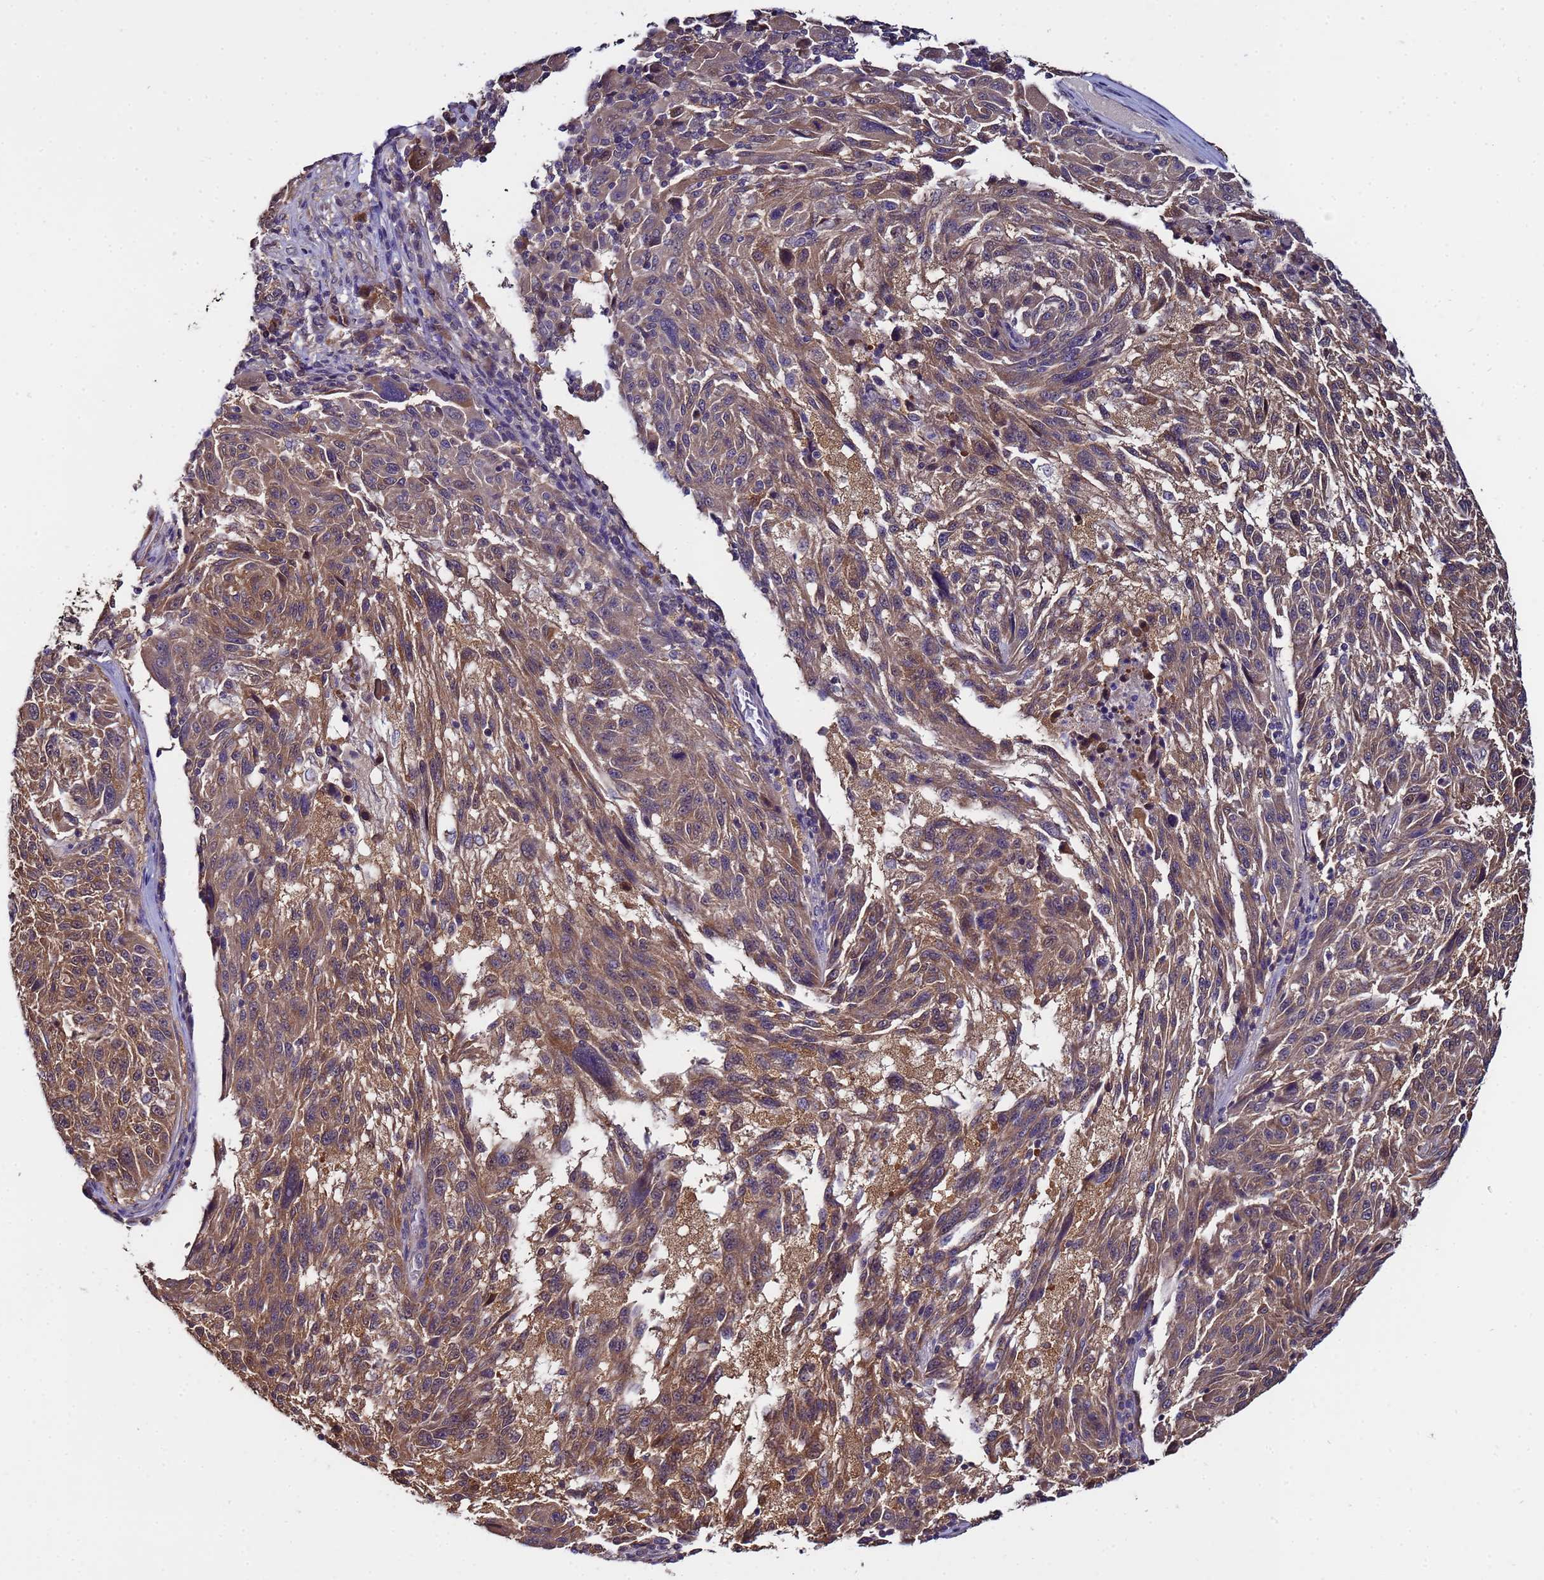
{"staining": {"intensity": "moderate", "quantity": ">75%", "location": "cytoplasmic/membranous"}, "tissue": "melanoma", "cell_type": "Tumor cells", "image_type": "cancer", "snomed": [{"axis": "morphology", "description": "Malignant melanoma, NOS"}, {"axis": "topography", "description": "Skin"}], "caption": "Human melanoma stained for a protein (brown) demonstrates moderate cytoplasmic/membranous positive positivity in approximately >75% of tumor cells.", "gene": "NAXE", "patient": {"sex": "male", "age": 53}}